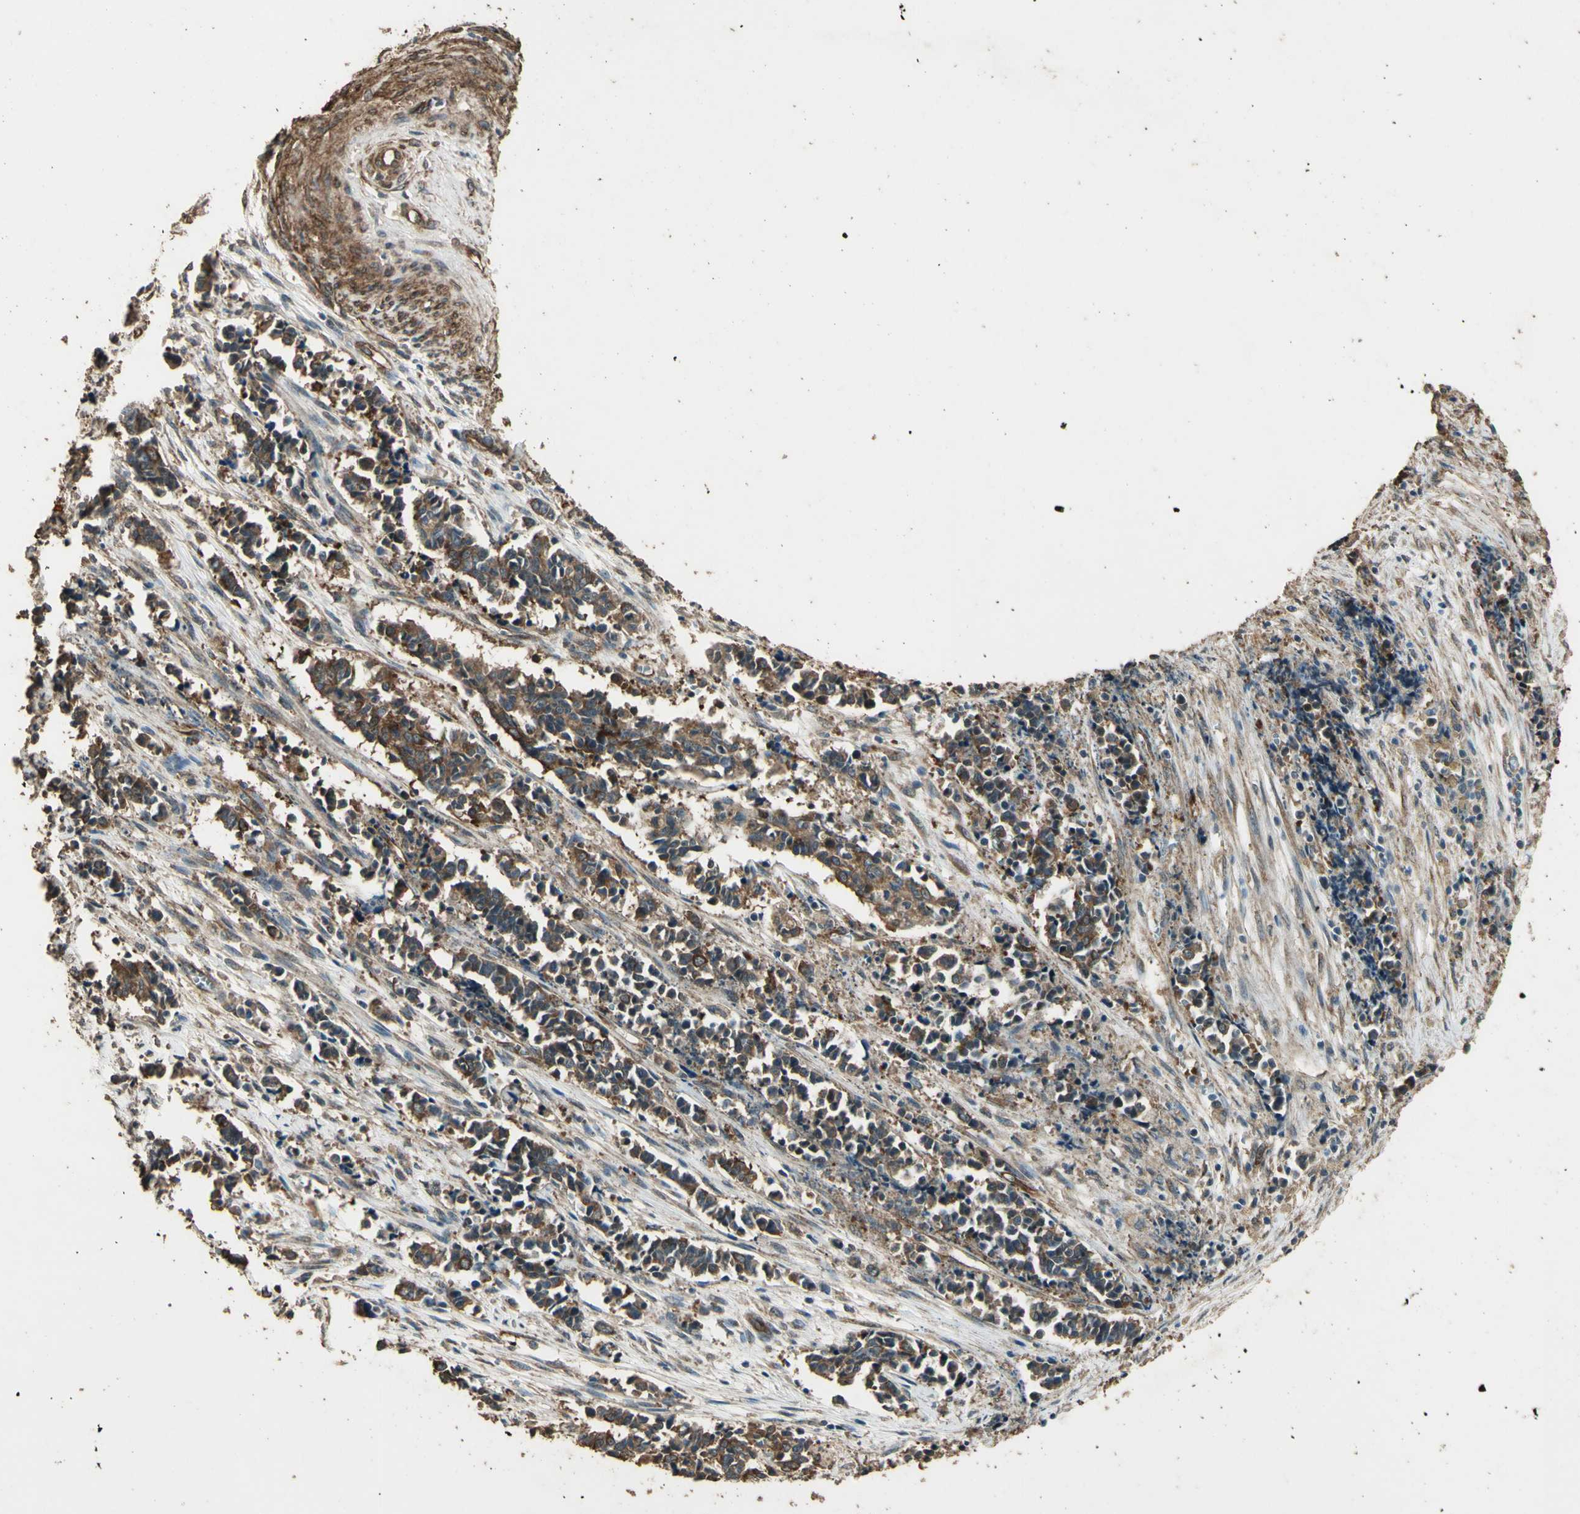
{"staining": {"intensity": "moderate", "quantity": ">75%", "location": "cytoplasmic/membranous"}, "tissue": "cervical cancer", "cell_type": "Tumor cells", "image_type": "cancer", "snomed": [{"axis": "morphology", "description": "Normal tissue, NOS"}, {"axis": "morphology", "description": "Squamous cell carcinoma, NOS"}, {"axis": "topography", "description": "Cervix"}], "caption": "Protein expression by IHC shows moderate cytoplasmic/membranous staining in about >75% of tumor cells in squamous cell carcinoma (cervical).", "gene": "TSPO", "patient": {"sex": "female", "age": 35}}